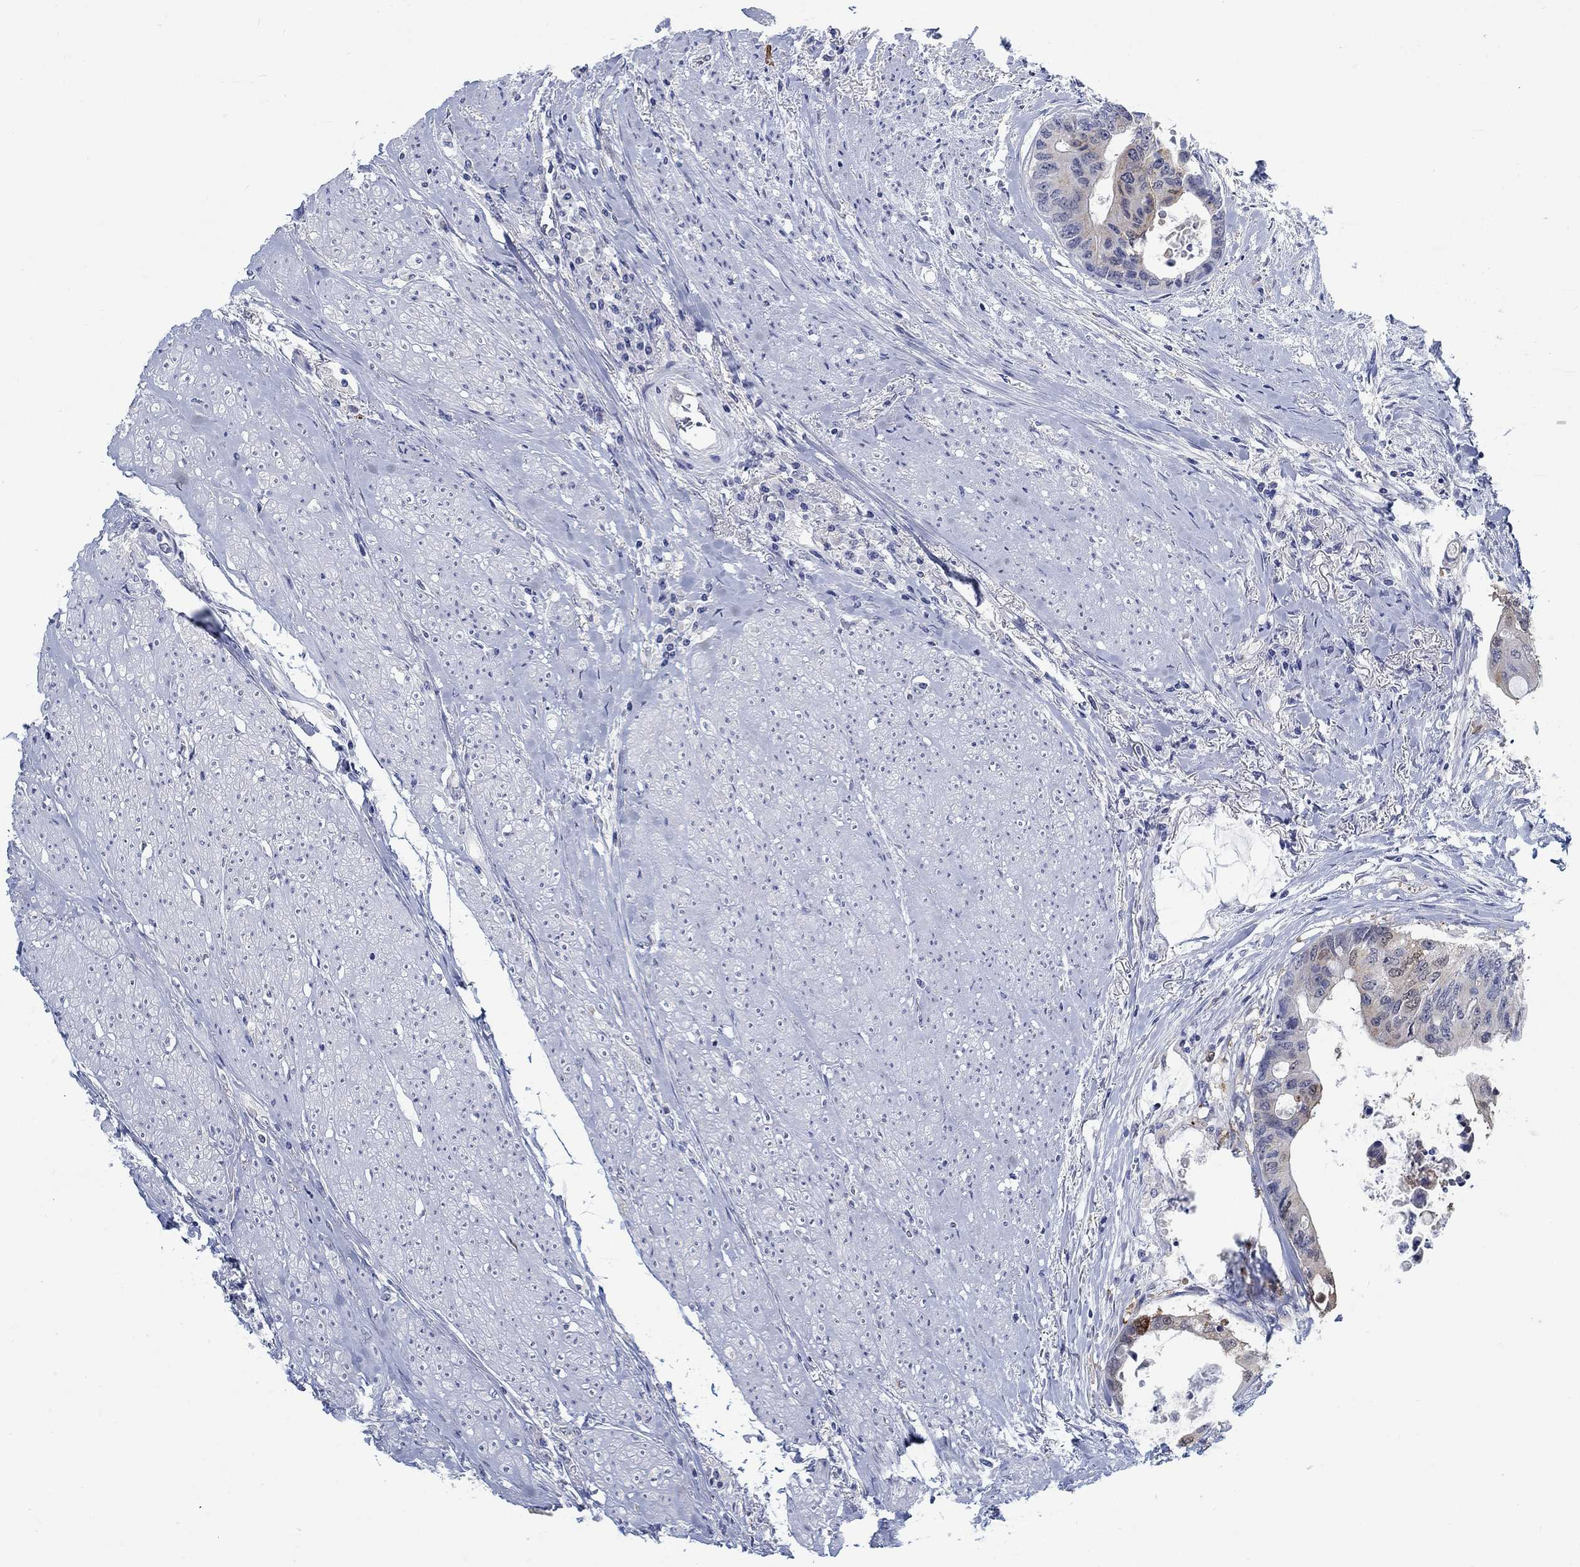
{"staining": {"intensity": "moderate", "quantity": "25%-75%", "location": "cytoplasmic/membranous"}, "tissue": "colorectal cancer", "cell_type": "Tumor cells", "image_type": "cancer", "snomed": [{"axis": "morphology", "description": "Adenocarcinoma, NOS"}, {"axis": "topography", "description": "Rectum"}], "caption": "An immunohistochemistry photomicrograph of neoplastic tissue is shown. Protein staining in brown highlights moderate cytoplasmic/membranous positivity in colorectal cancer (adenocarcinoma) within tumor cells.", "gene": "TEKT4", "patient": {"sex": "male", "age": 59}}